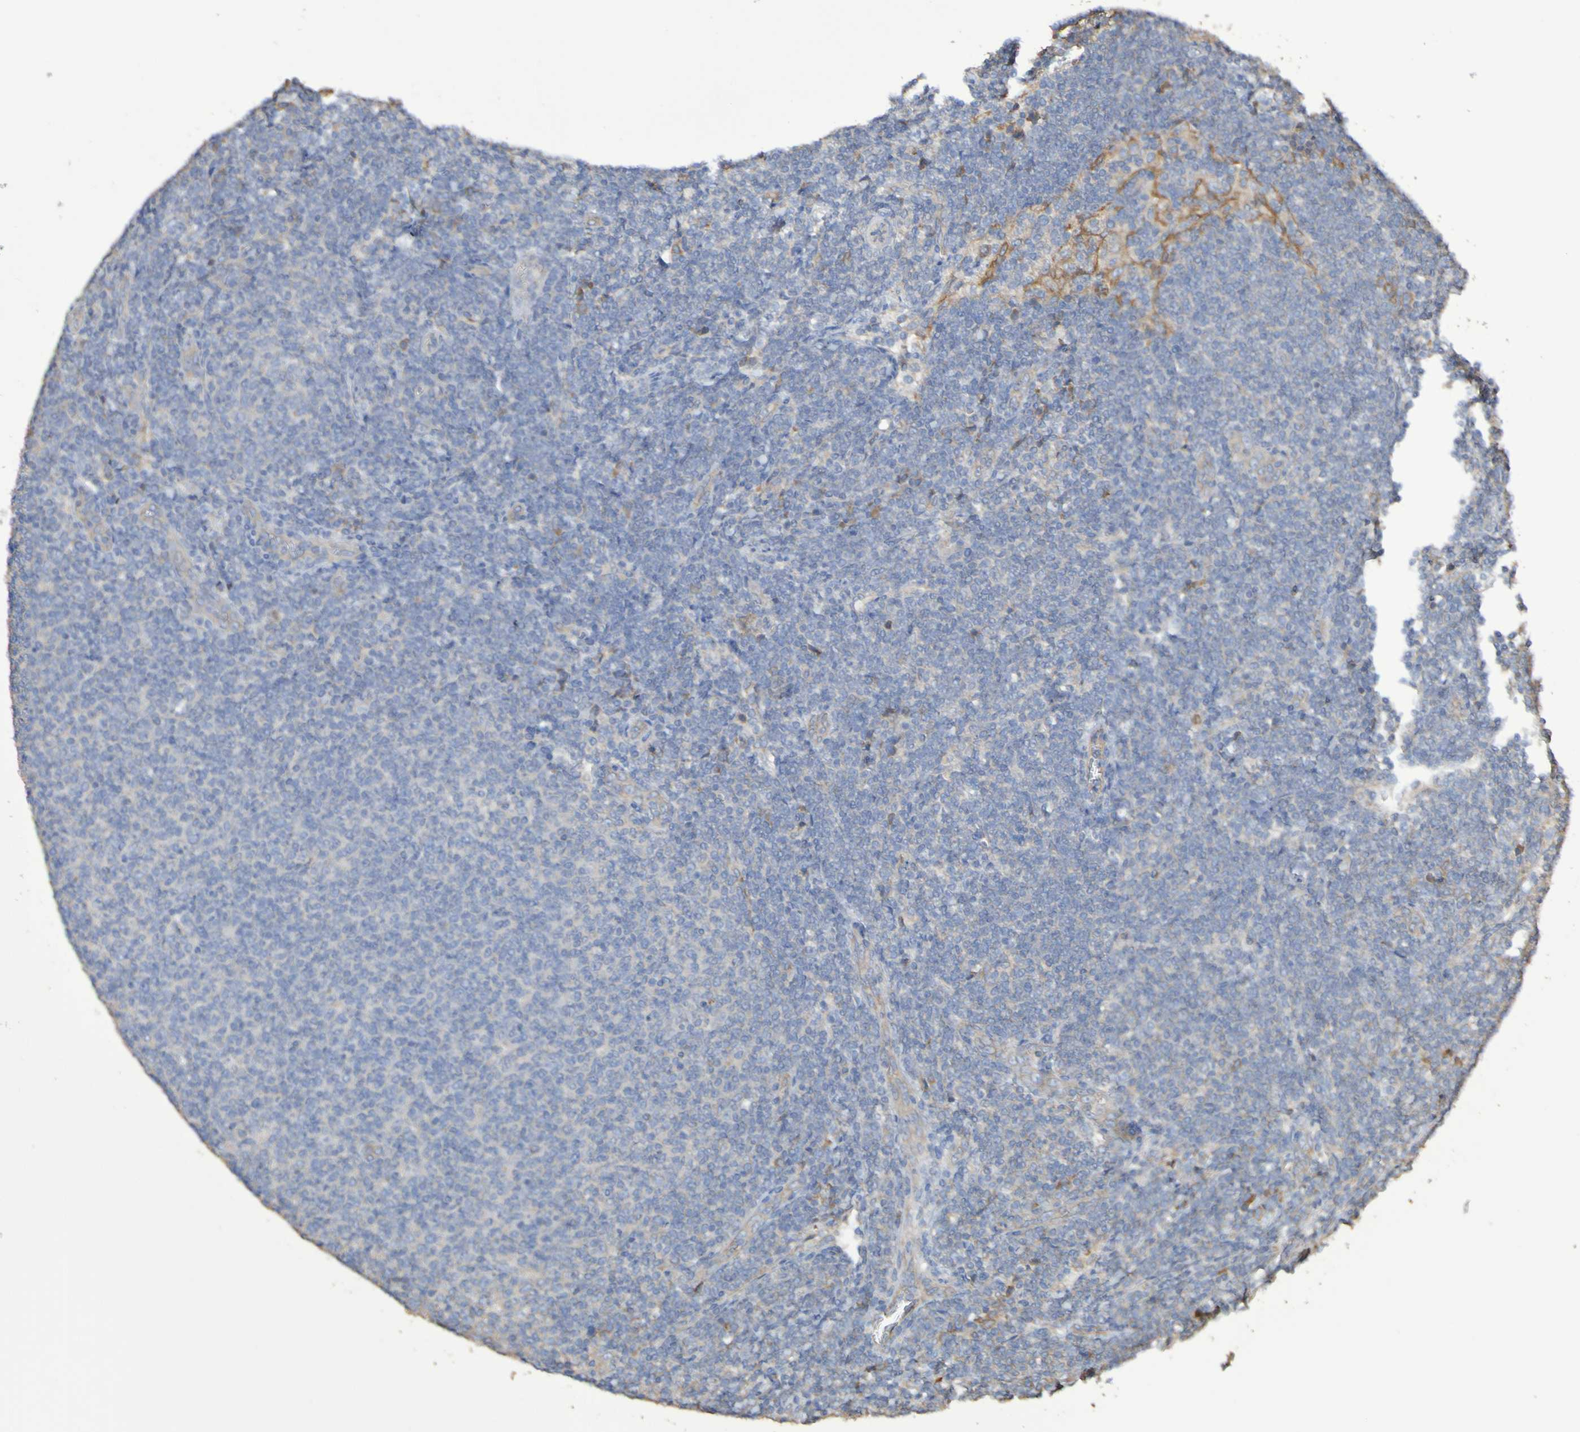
{"staining": {"intensity": "negative", "quantity": "none", "location": "none"}, "tissue": "lymphoma", "cell_type": "Tumor cells", "image_type": "cancer", "snomed": [{"axis": "morphology", "description": "Malignant lymphoma, non-Hodgkin's type, Low grade"}, {"axis": "topography", "description": "Lymph node"}], "caption": "Lymphoma was stained to show a protein in brown. There is no significant positivity in tumor cells.", "gene": "SYNJ1", "patient": {"sex": "male", "age": 66}}